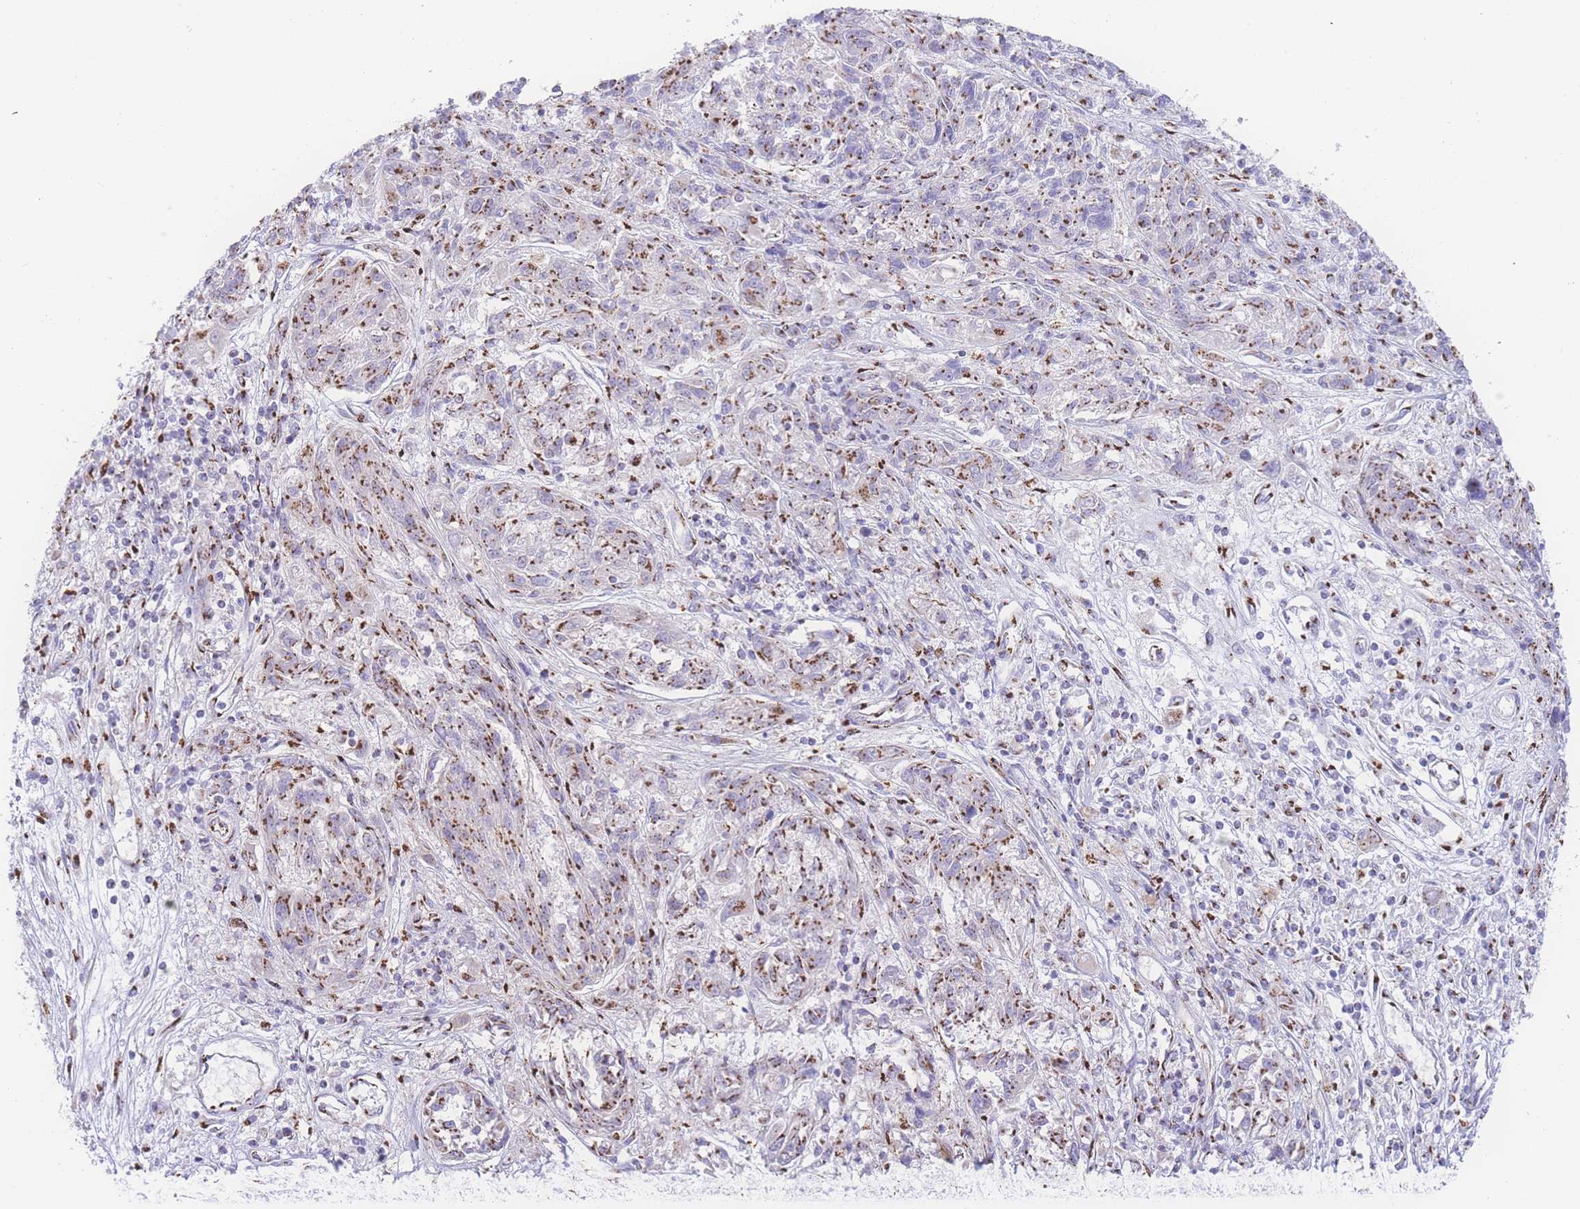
{"staining": {"intensity": "moderate", "quantity": ">75%", "location": "cytoplasmic/membranous"}, "tissue": "melanoma", "cell_type": "Tumor cells", "image_type": "cancer", "snomed": [{"axis": "morphology", "description": "Malignant melanoma, NOS"}, {"axis": "topography", "description": "Skin"}], "caption": "A micrograph of melanoma stained for a protein shows moderate cytoplasmic/membranous brown staining in tumor cells.", "gene": "GOLM2", "patient": {"sex": "male", "age": 53}}